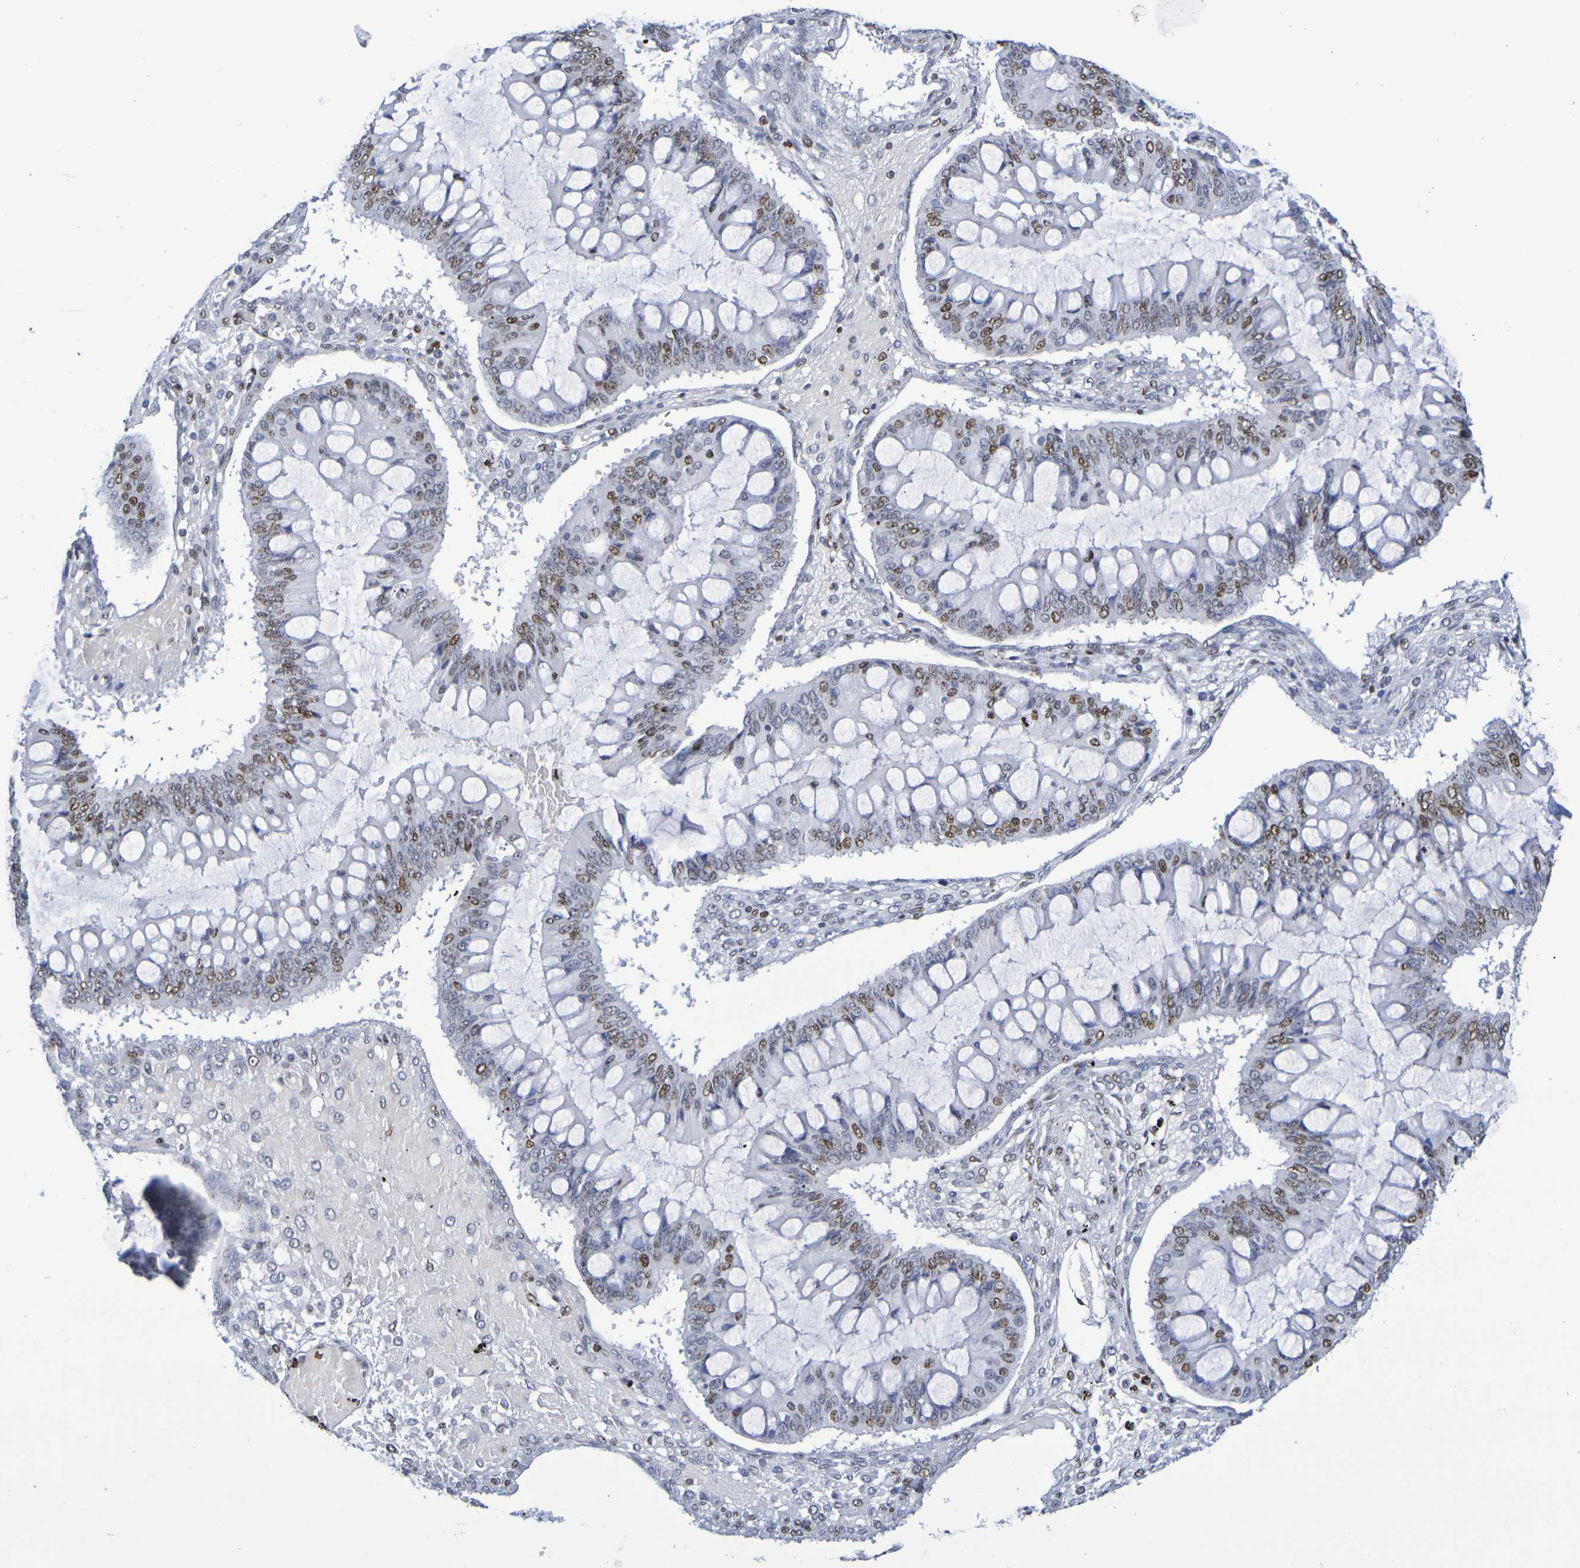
{"staining": {"intensity": "moderate", "quantity": "25%-75%", "location": "nuclear"}, "tissue": "ovarian cancer", "cell_type": "Tumor cells", "image_type": "cancer", "snomed": [{"axis": "morphology", "description": "Cystadenocarcinoma, mucinous, NOS"}, {"axis": "topography", "description": "Ovary"}], "caption": "Ovarian mucinous cystadenocarcinoma tissue demonstrates moderate nuclear staining in approximately 25%-75% of tumor cells (DAB (3,3'-diaminobenzidine) IHC, brown staining for protein, blue staining for nuclei).", "gene": "H1-5", "patient": {"sex": "female", "age": 73}}